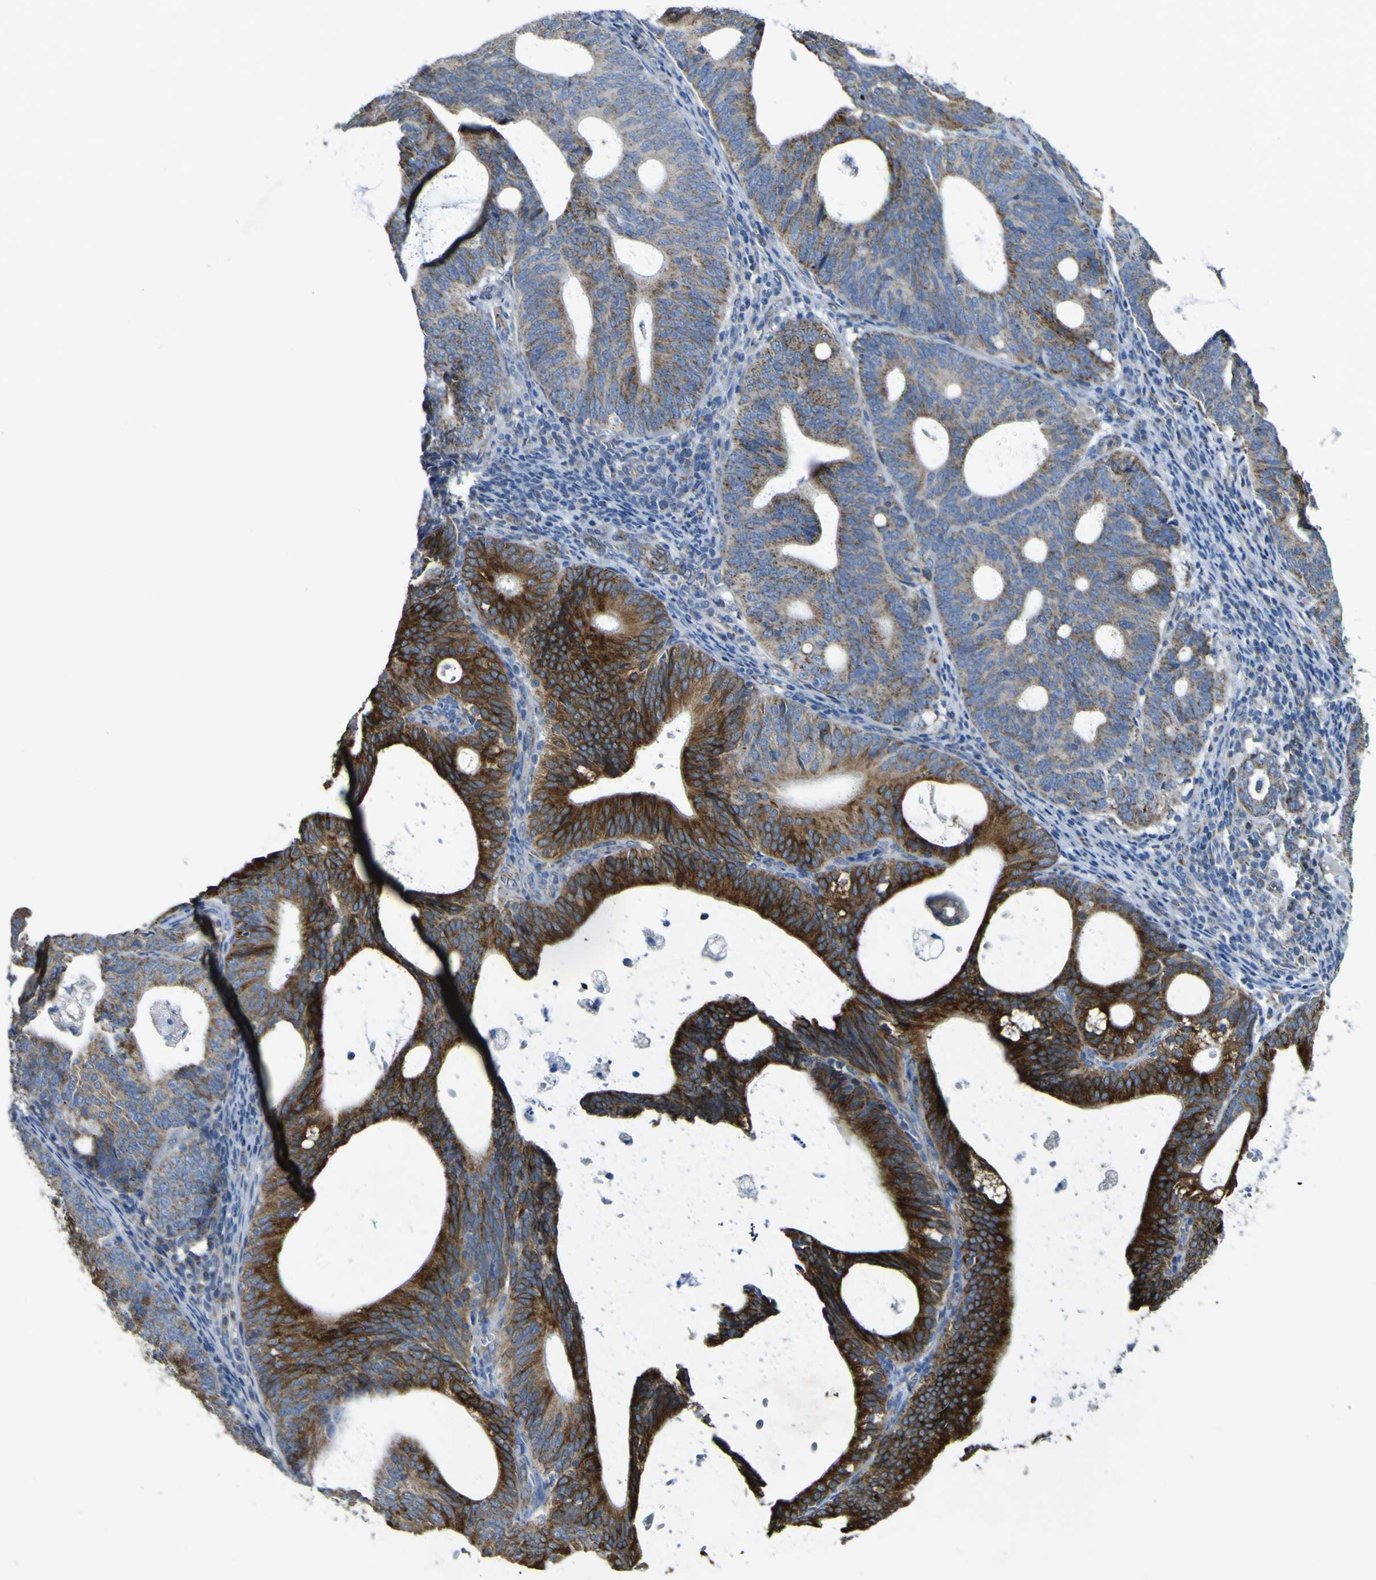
{"staining": {"intensity": "strong", "quantity": ">75%", "location": "cytoplasmic/membranous"}, "tissue": "endometrial cancer", "cell_type": "Tumor cells", "image_type": "cancer", "snomed": [{"axis": "morphology", "description": "Adenocarcinoma, NOS"}, {"axis": "topography", "description": "Uterus"}], "caption": "Endometrial adenocarcinoma stained with a brown dye shows strong cytoplasmic/membranous positive positivity in about >75% of tumor cells.", "gene": "ALDH18A1", "patient": {"sex": "female", "age": 83}}